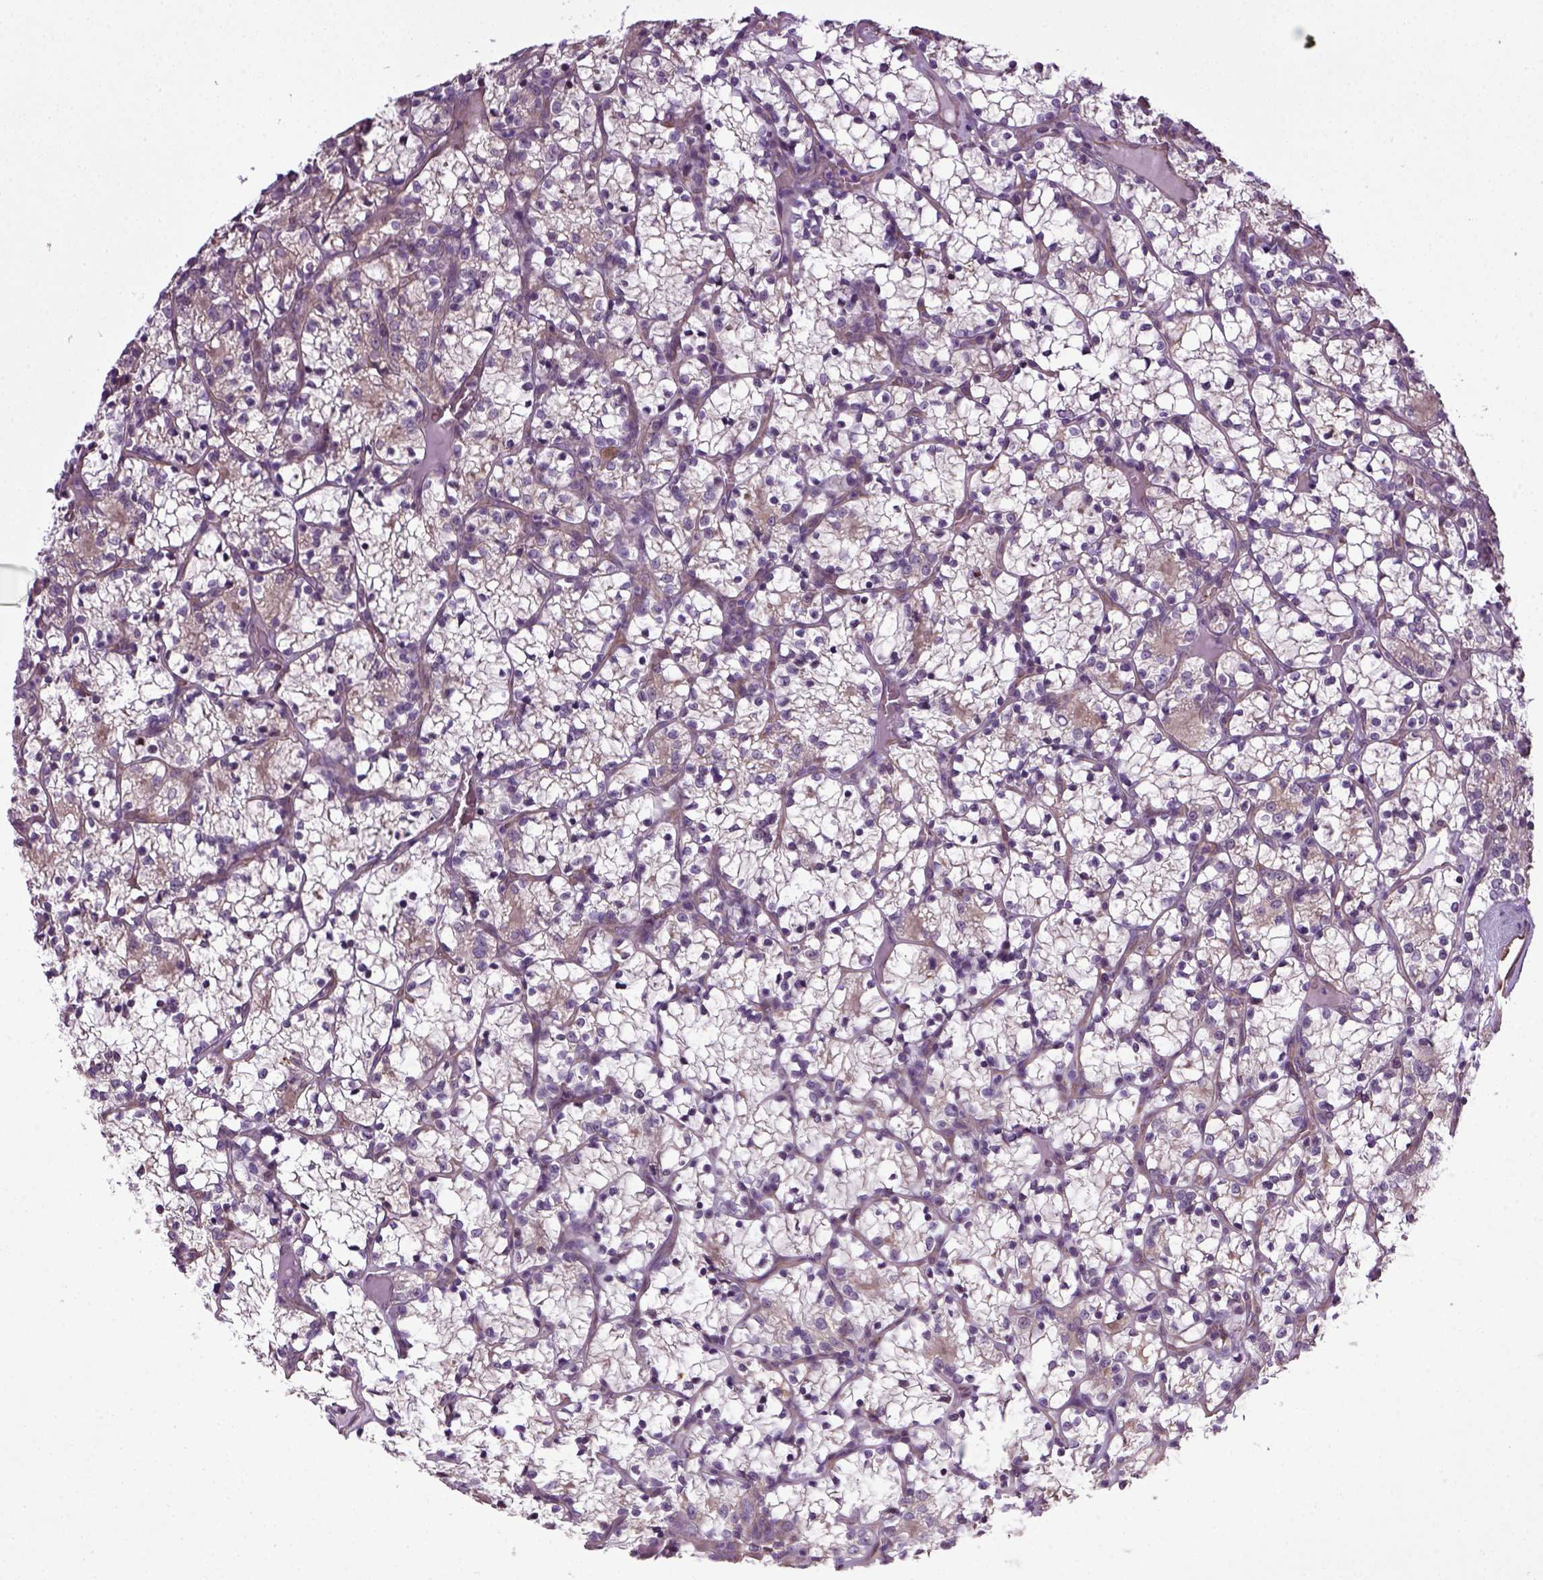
{"staining": {"intensity": "negative", "quantity": "none", "location": "none"}, "tissue": "renal cancer", "cell_type": "Tumor cells", "image_type": "cancer", "snomed": [{"axis": "morphology", "description": "Adenocarcinoma, NOS"}, {"axis": "topography", "description": "Kidney"}], "caption": "Tumor cells are negative for brown protein staining in renal cancer (adenocarcinoma).", "gene": "TPRG1", "patient": {"sex": "female", "age": 69}}